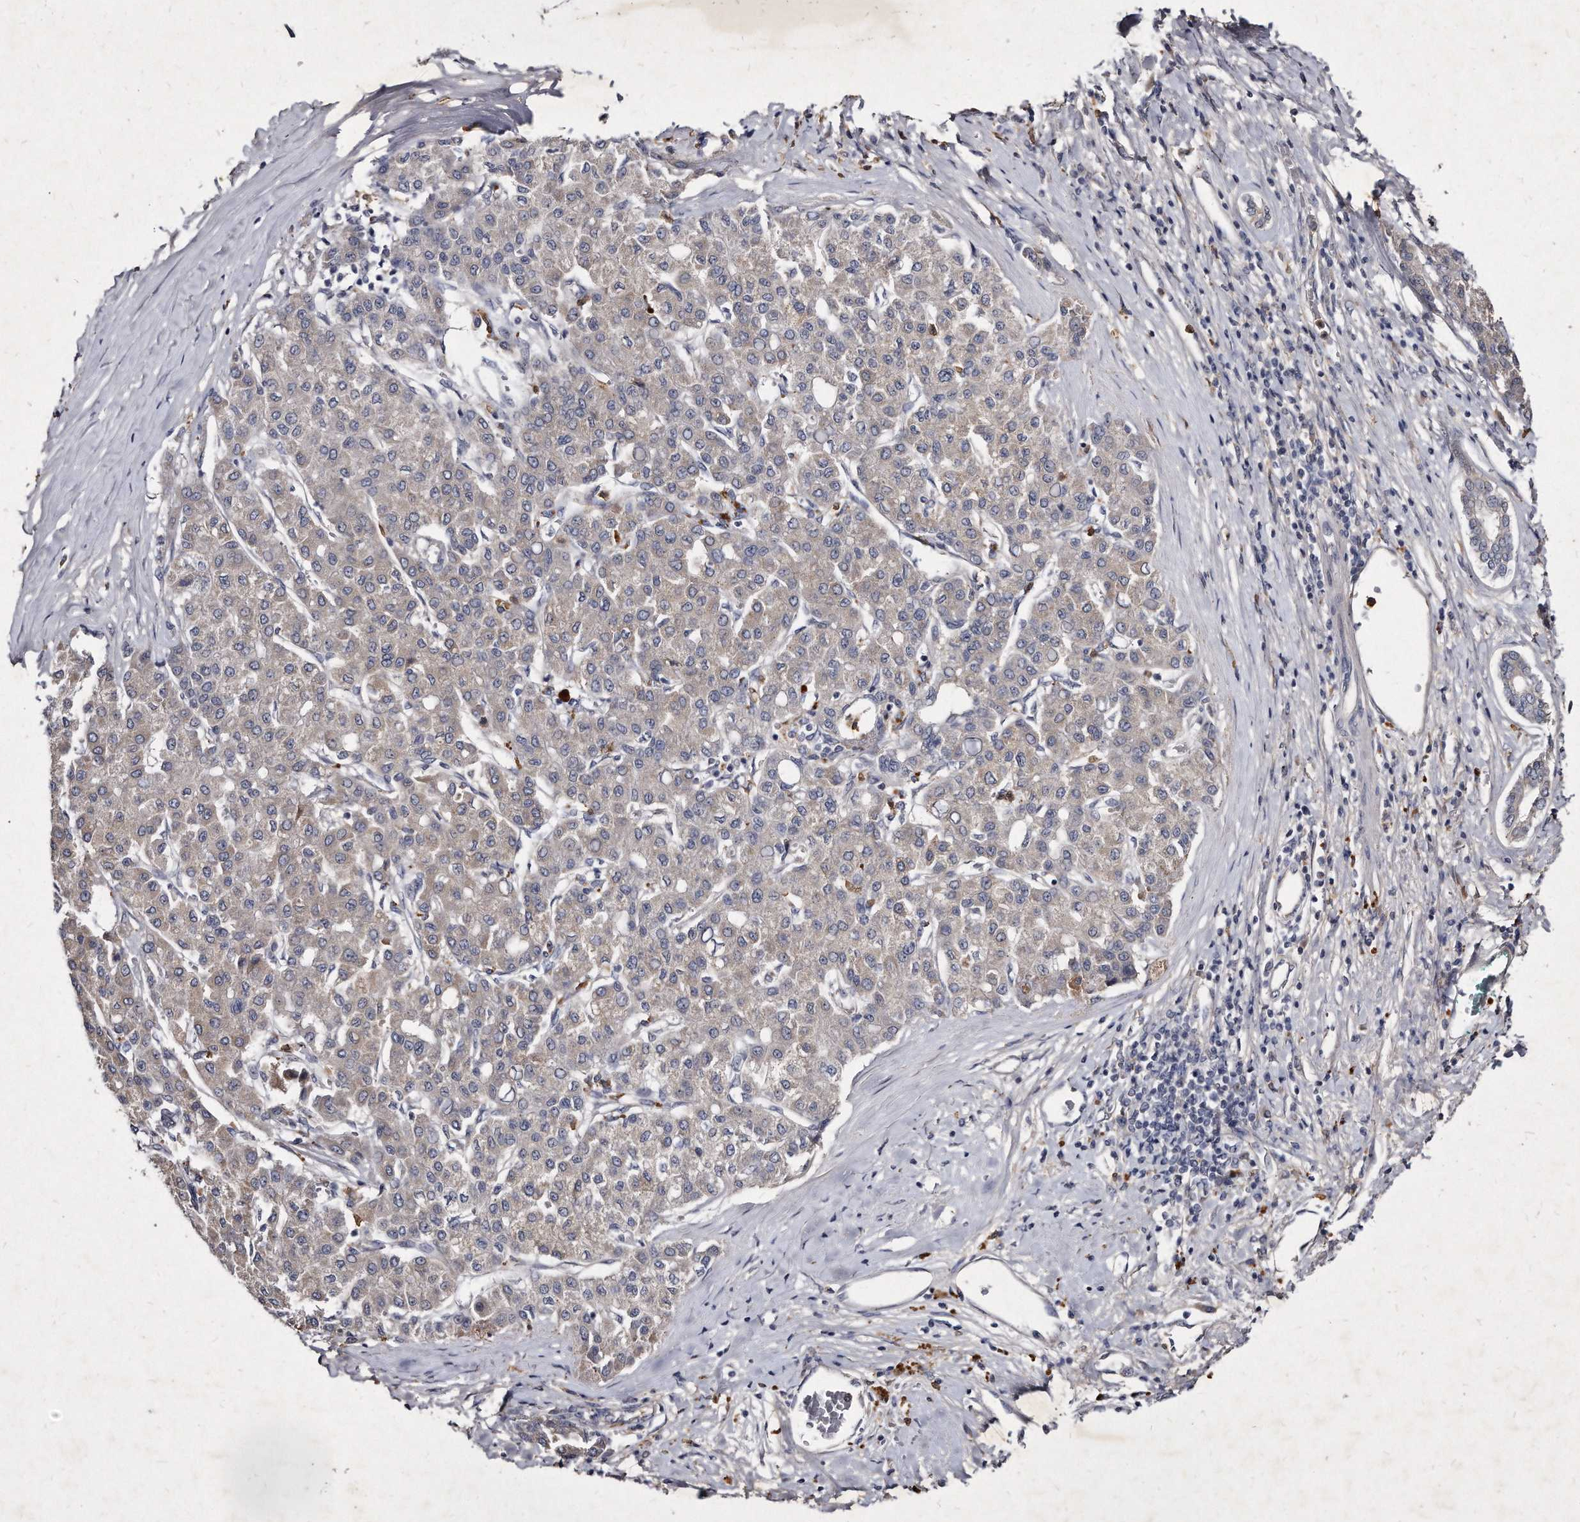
{"staining": {"intensity": "negative", "quantity": "none", "location": "none"}, "tissue": "liver cancer", "cell_type": "Tumor cells", "image_type": "cancer", "snomed": [{"axis": "morphology", "description": "Carcinoma, Hepatocellular, NOS"}, {"axis": "topography", "description": "Liver"}], "caption": "Protein analysis of liver hepatocellular carcinoma demonstrates no significant positivity in tumor cells. (DAB (3,3'-diaminobenzidine) immunohistochemistry (IHC) visualized using brightfield microscopy, high magnification).", "gene": "KLHDC3", "patient": {"sex": "male", "age": 65}}